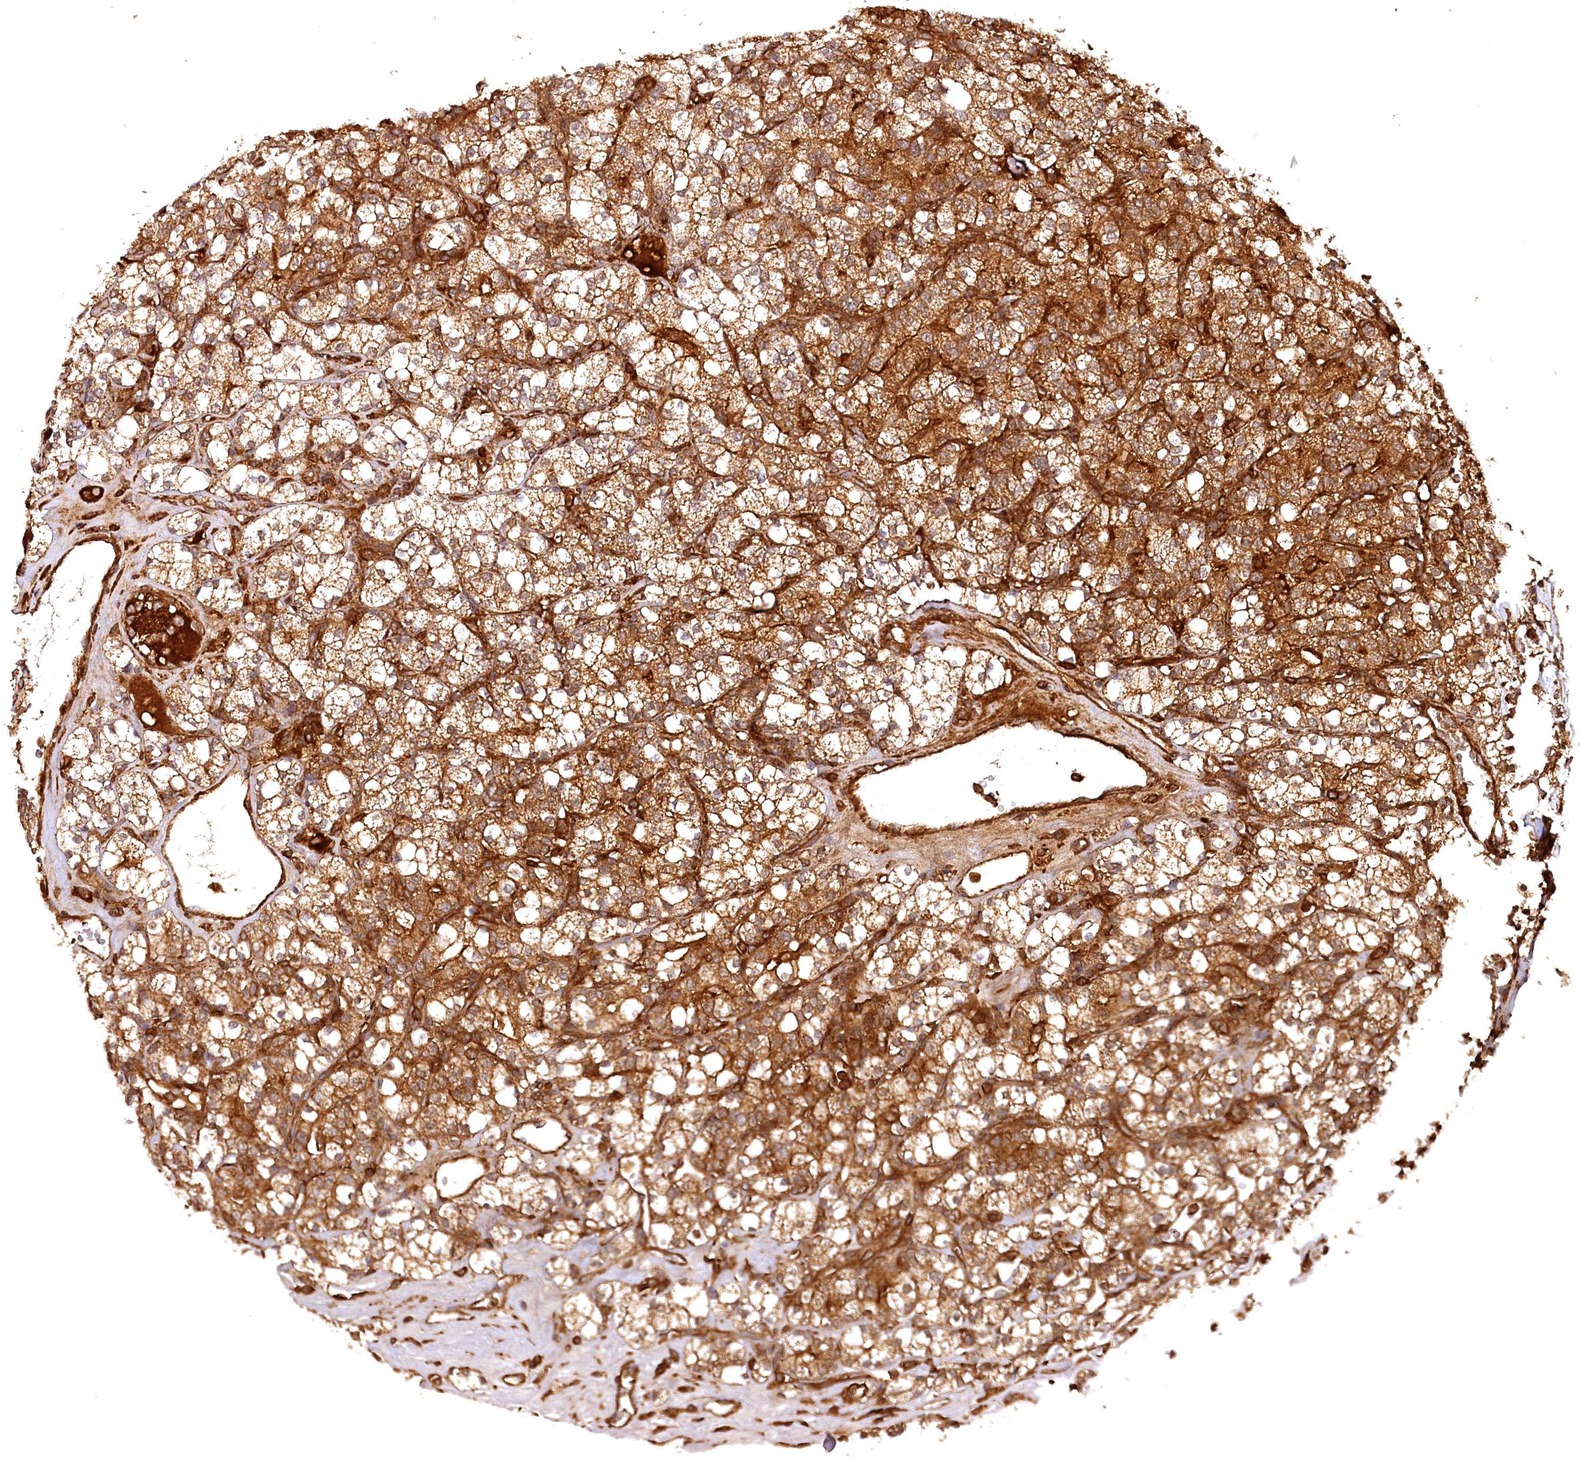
{"staining": {"intensity": "moderate", "quantity": ">75%", "location": "cytoplasmic/membranous"}, "tissue": "renal cancer", "cell_type": "Tumor cells", "image_type": "cancer", "snomed": [{"axis": "morphology", "description": "Adenocarcinoma, NOS"}, {"axis": "topography", "description": "Kidney"}], "caption": "Human adenocarcinoma (renal) stained with a brown dye shows moderate cytoplasmic/membranous positive expression in about >75% of tumor cells.", "gene": "STUB1", "patient": {"sex": "male", "age": 77}}